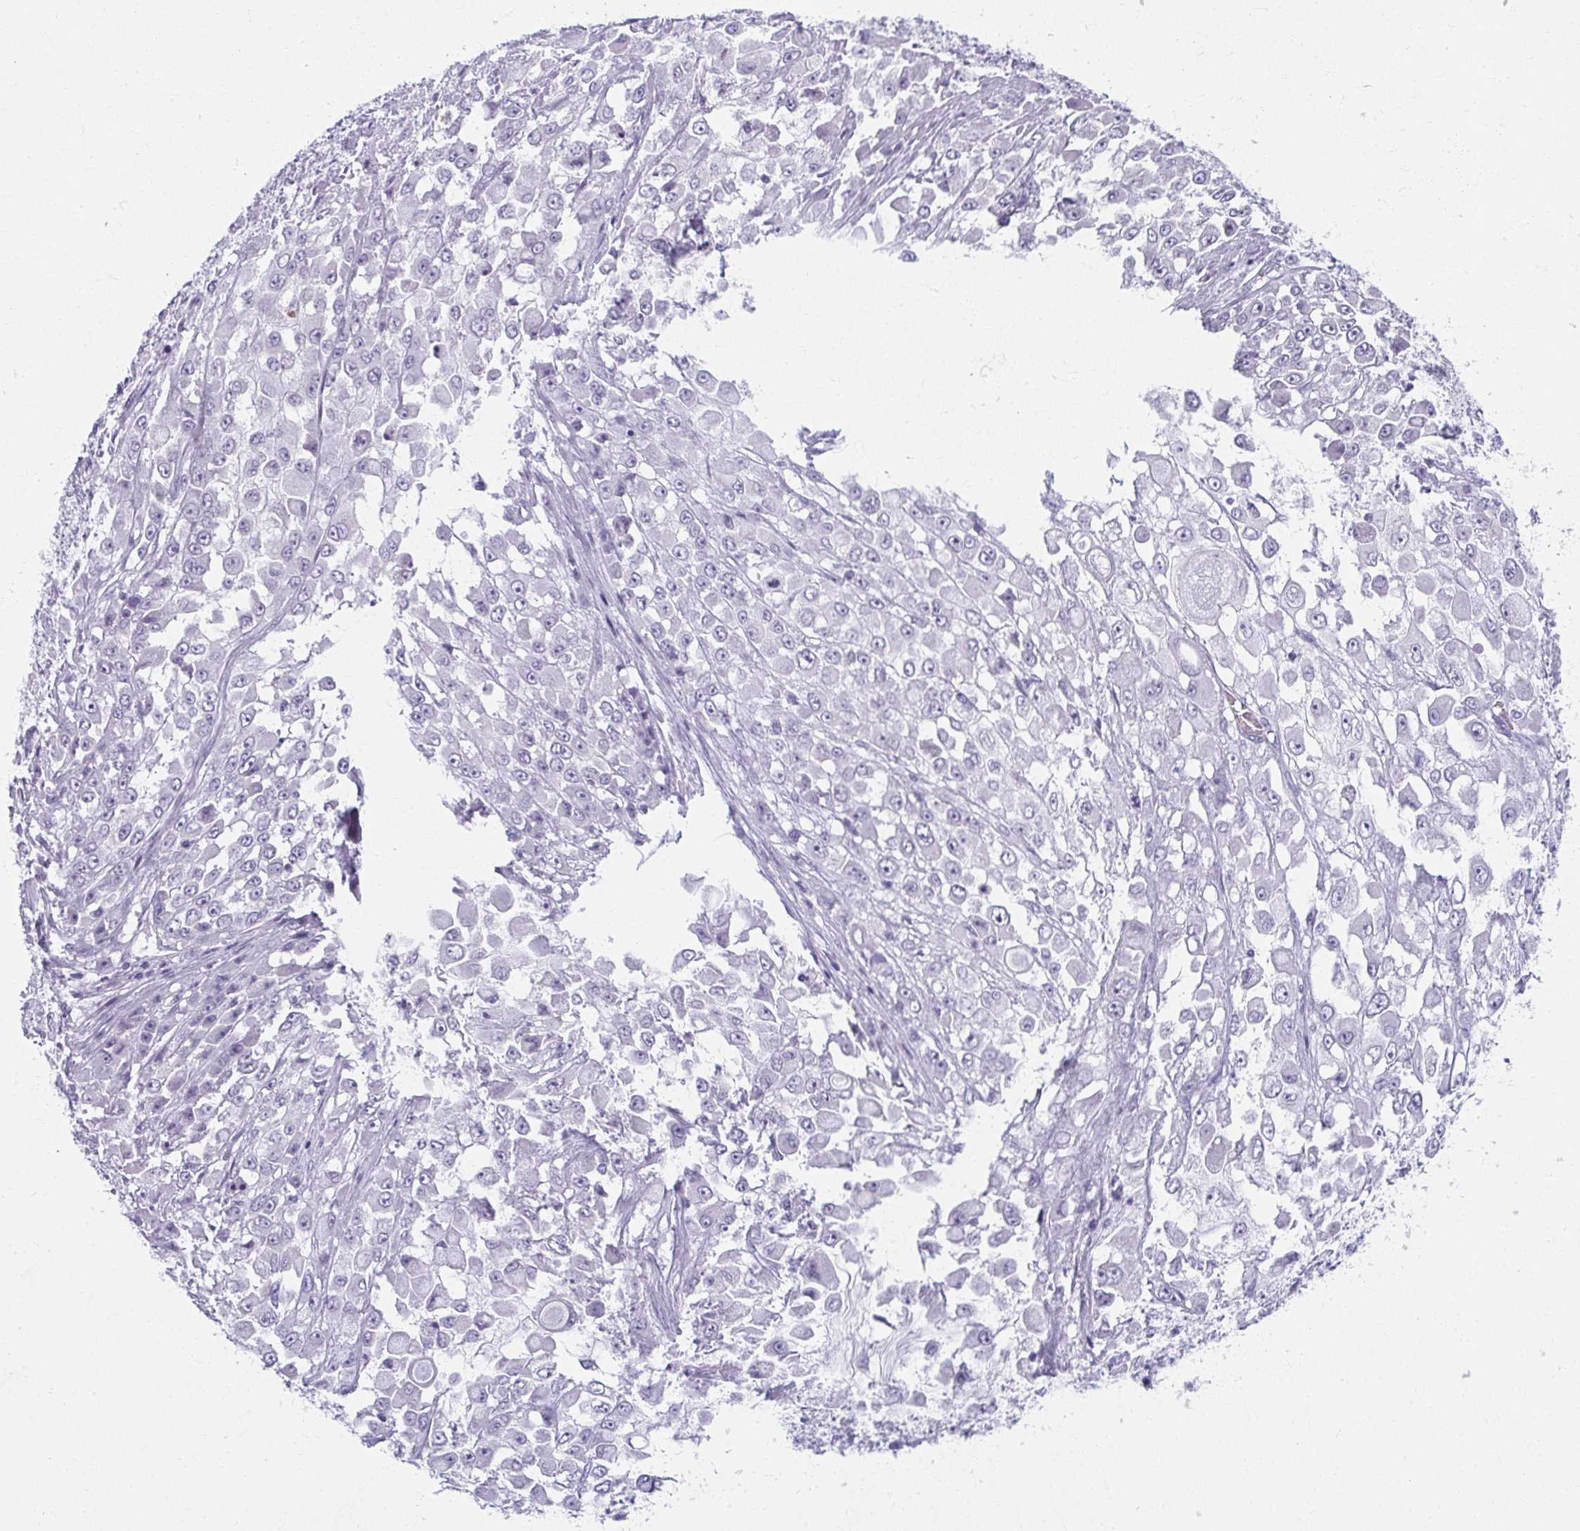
{"staining": {"intensity": "negative", "quantity": "none", "location": "none"}, "tissue": "stomach cancer", "cell_type": "Tumor cells", "image_type": "cancer", "snomed": [{"axis": "morphology", "description": "Adenocarcinoma, NOS"}, {"axis": "topography", "description": "Stomach"}], "caption": "Tumor cells show no significant protein staining in stomach adenocarcinoma.", "gene": "MOBP", "patient": {"sex": "female", "age": 76}}